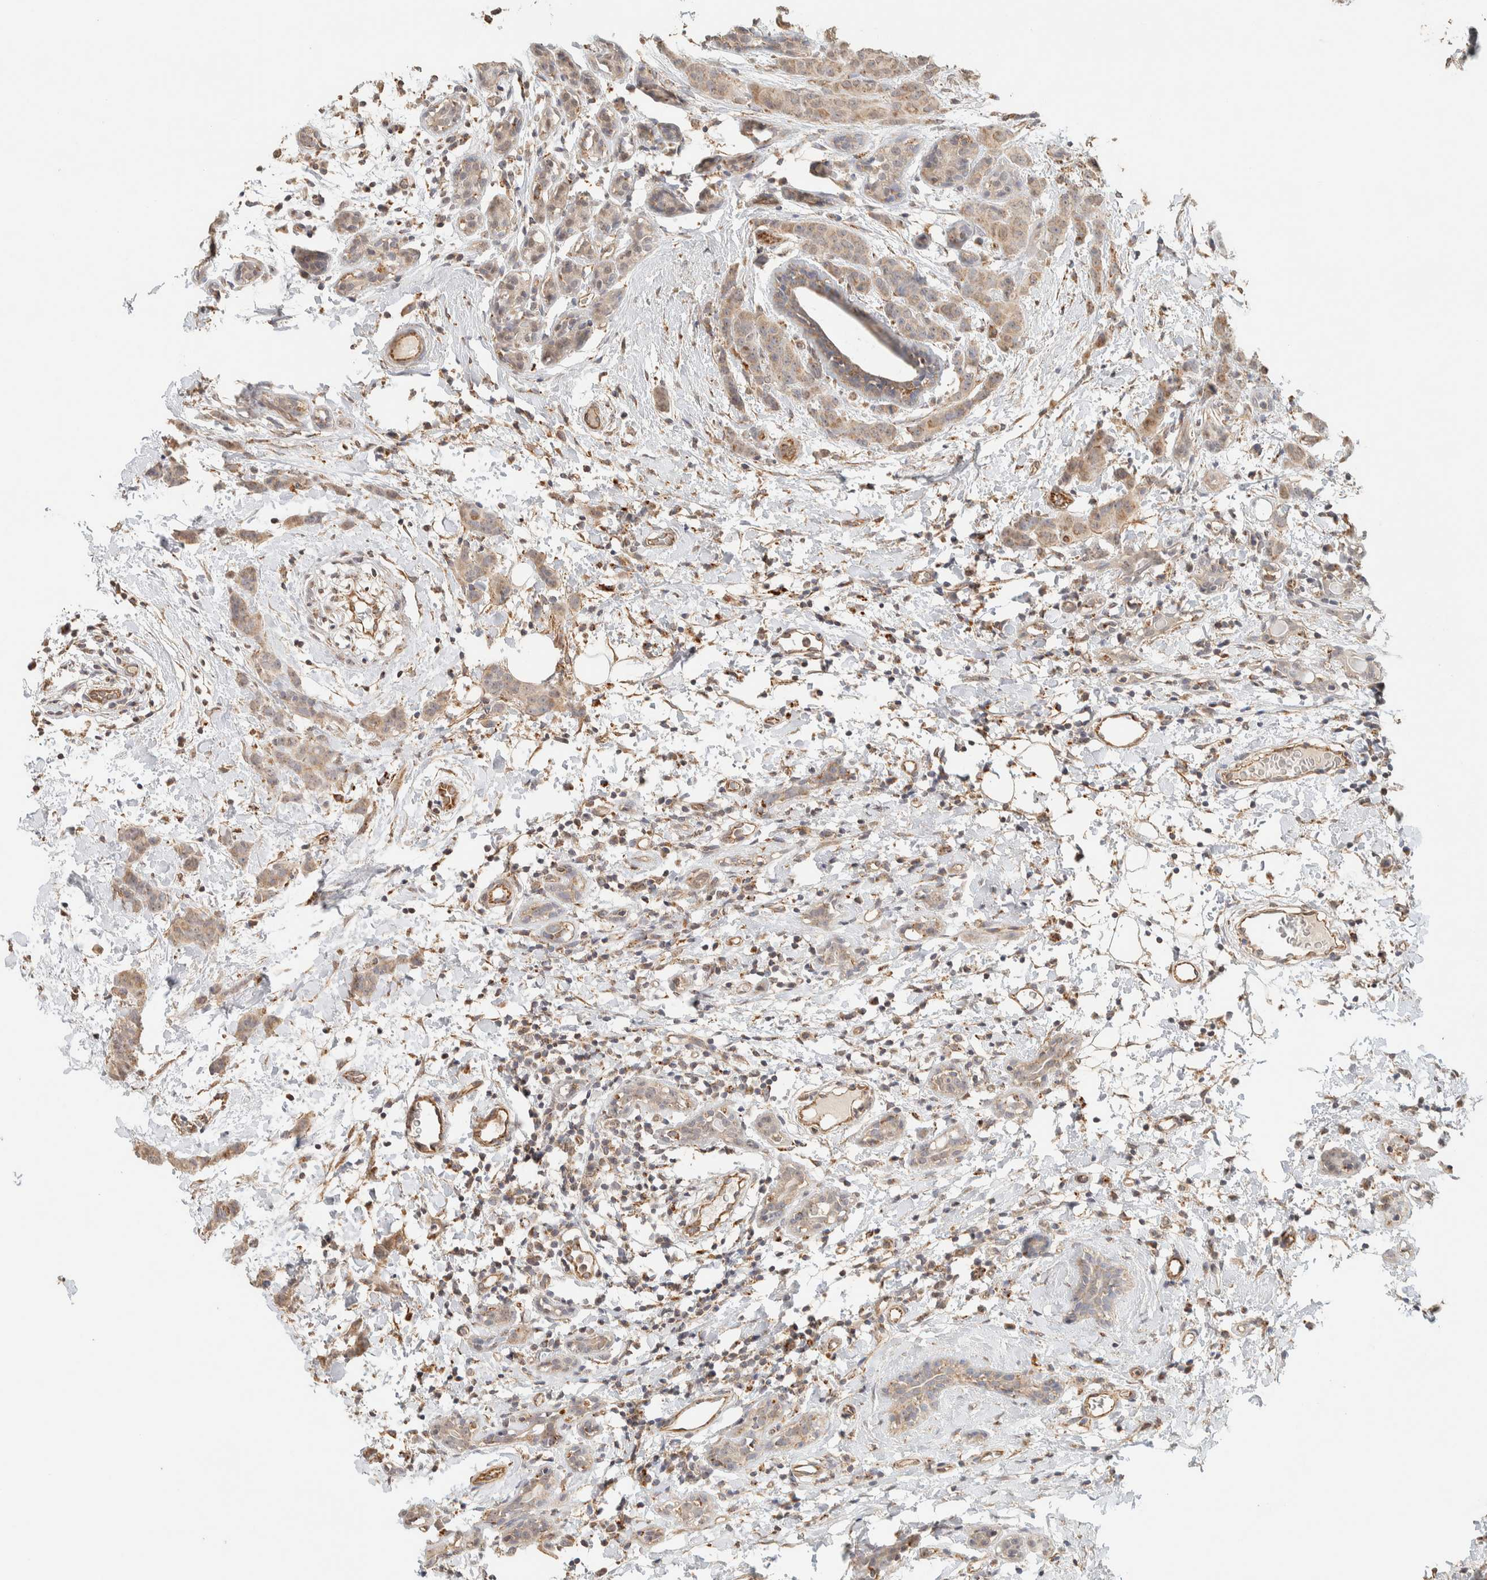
{"staining": {"intensity": "weak", "quantity": ">75%", "location": "cytoplasmic/membranous"}, "tissue": "breast cancer", "cell_type": "Tumor cells", "image_type": "cancer", "snomed": [{"axis": "morphology", "description": "Normal tissue, NOS"}, {"axis": "morphology", "description": "Duct carcinoma"}, {"axis": "topography", "description": "Breast"}], "caption": "IHC (DAB (3,3'-diaminobenzidine)) staining of breast cancer (infiltrating ductal carcinoma) demonstrates weak cytoplasmic/membranous protein positivity in approximately >75% of tumor cells.", "gene": "PDE7B", "patient": {"sex": "female", "age": 40}}